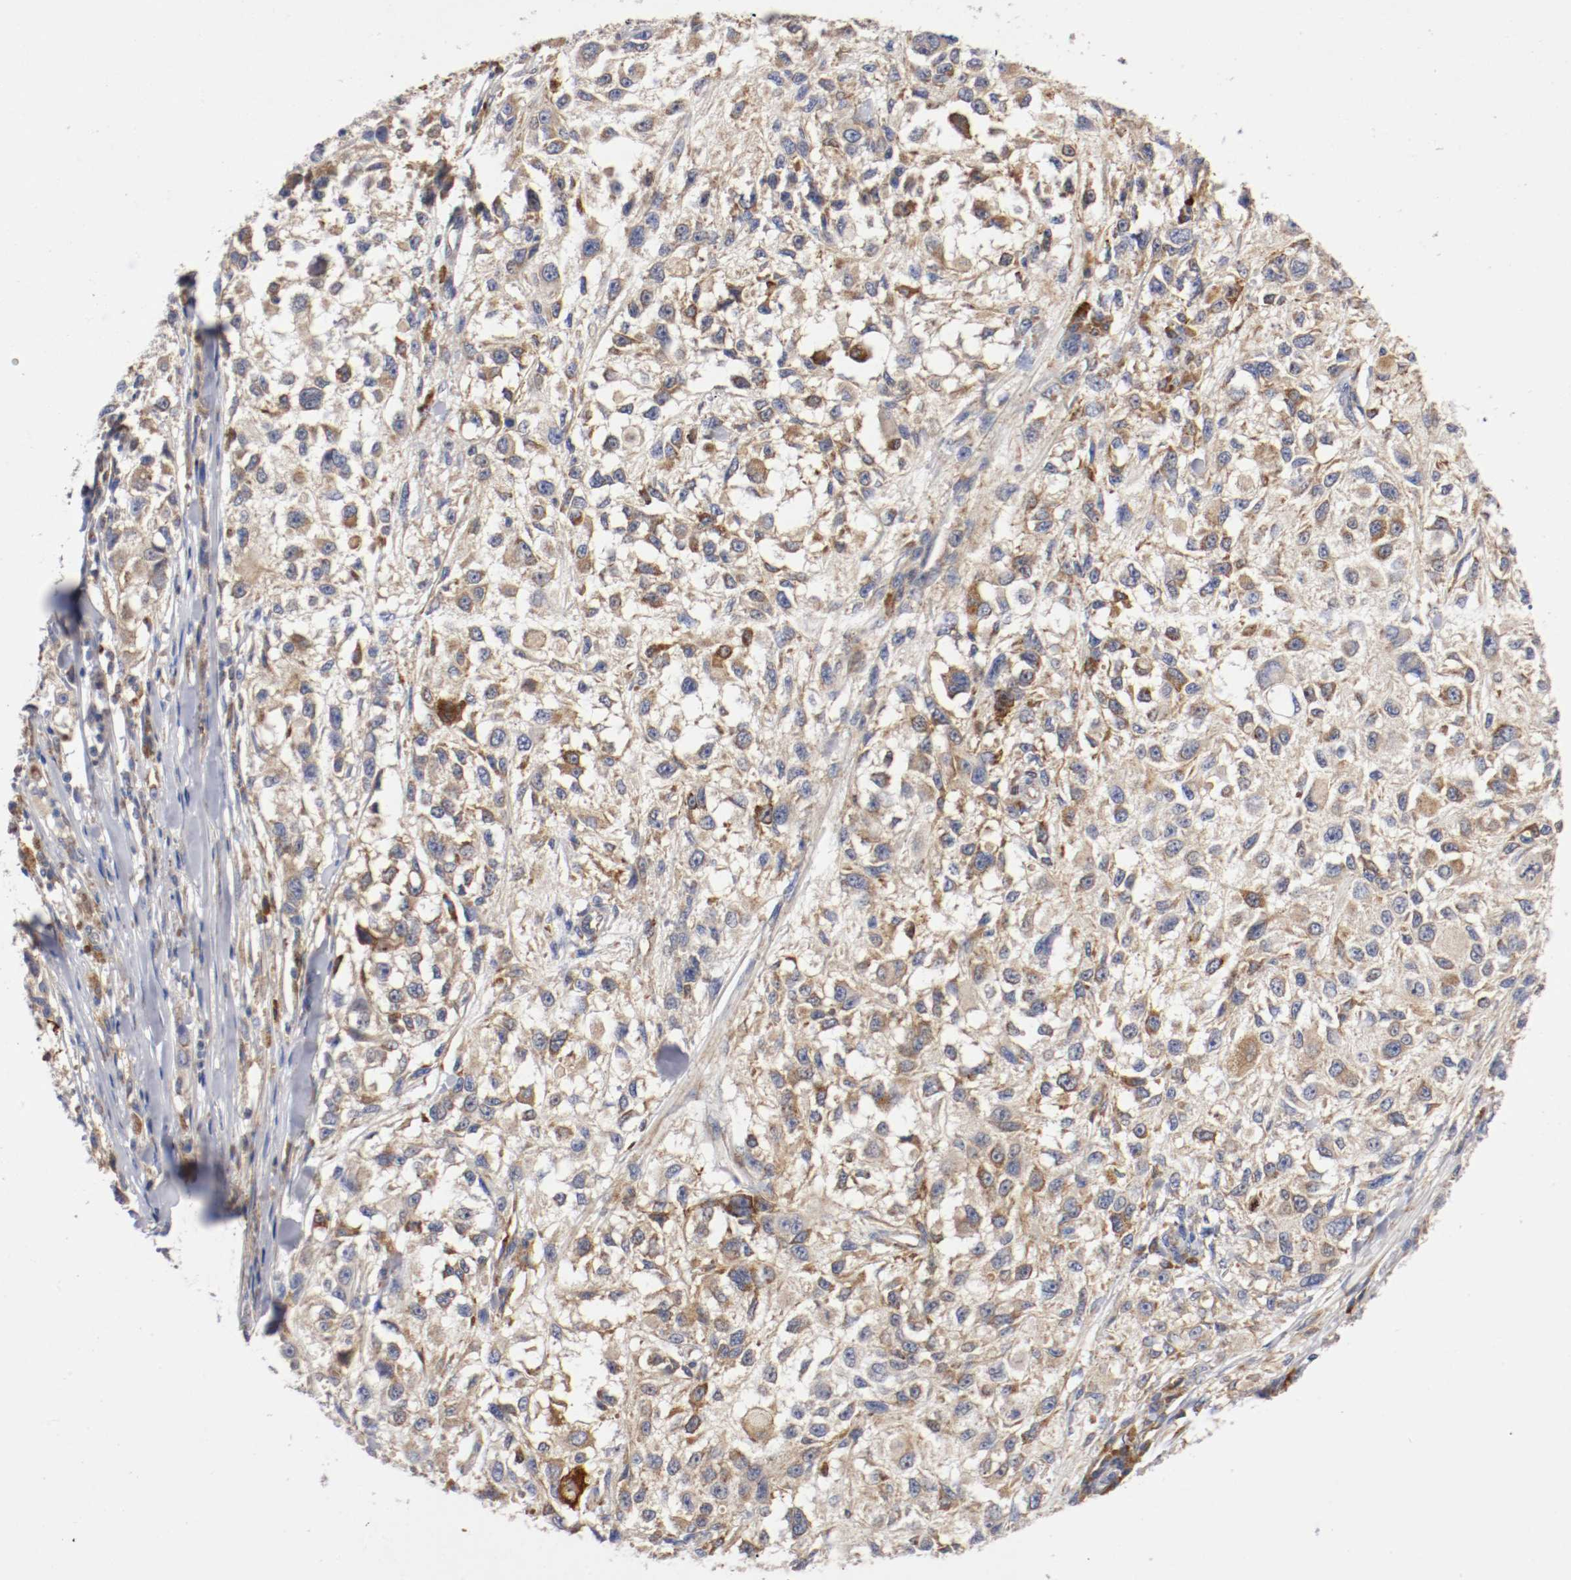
{"staining": {"intensity": "moderate", "quantity": "25%-75%", "location": "cytoplasmic/membranous"}, "tissue": "melanoma", "cell_type": "Tumor cells", "image_type": "cancer", "snomed": [{"axis": "morphology", "description": "Necrosis, NOS"}, {"axis": "morphology", "description": "Malignant melanoma, NOS"}, {"axis": "topography", "description": "Skin"}], "caption": "Melanoma stained with a protein marker shows moderate staining in tumor cells.", "gene": "TRAF2", "patient": {"sex": "female", "age": 87}}